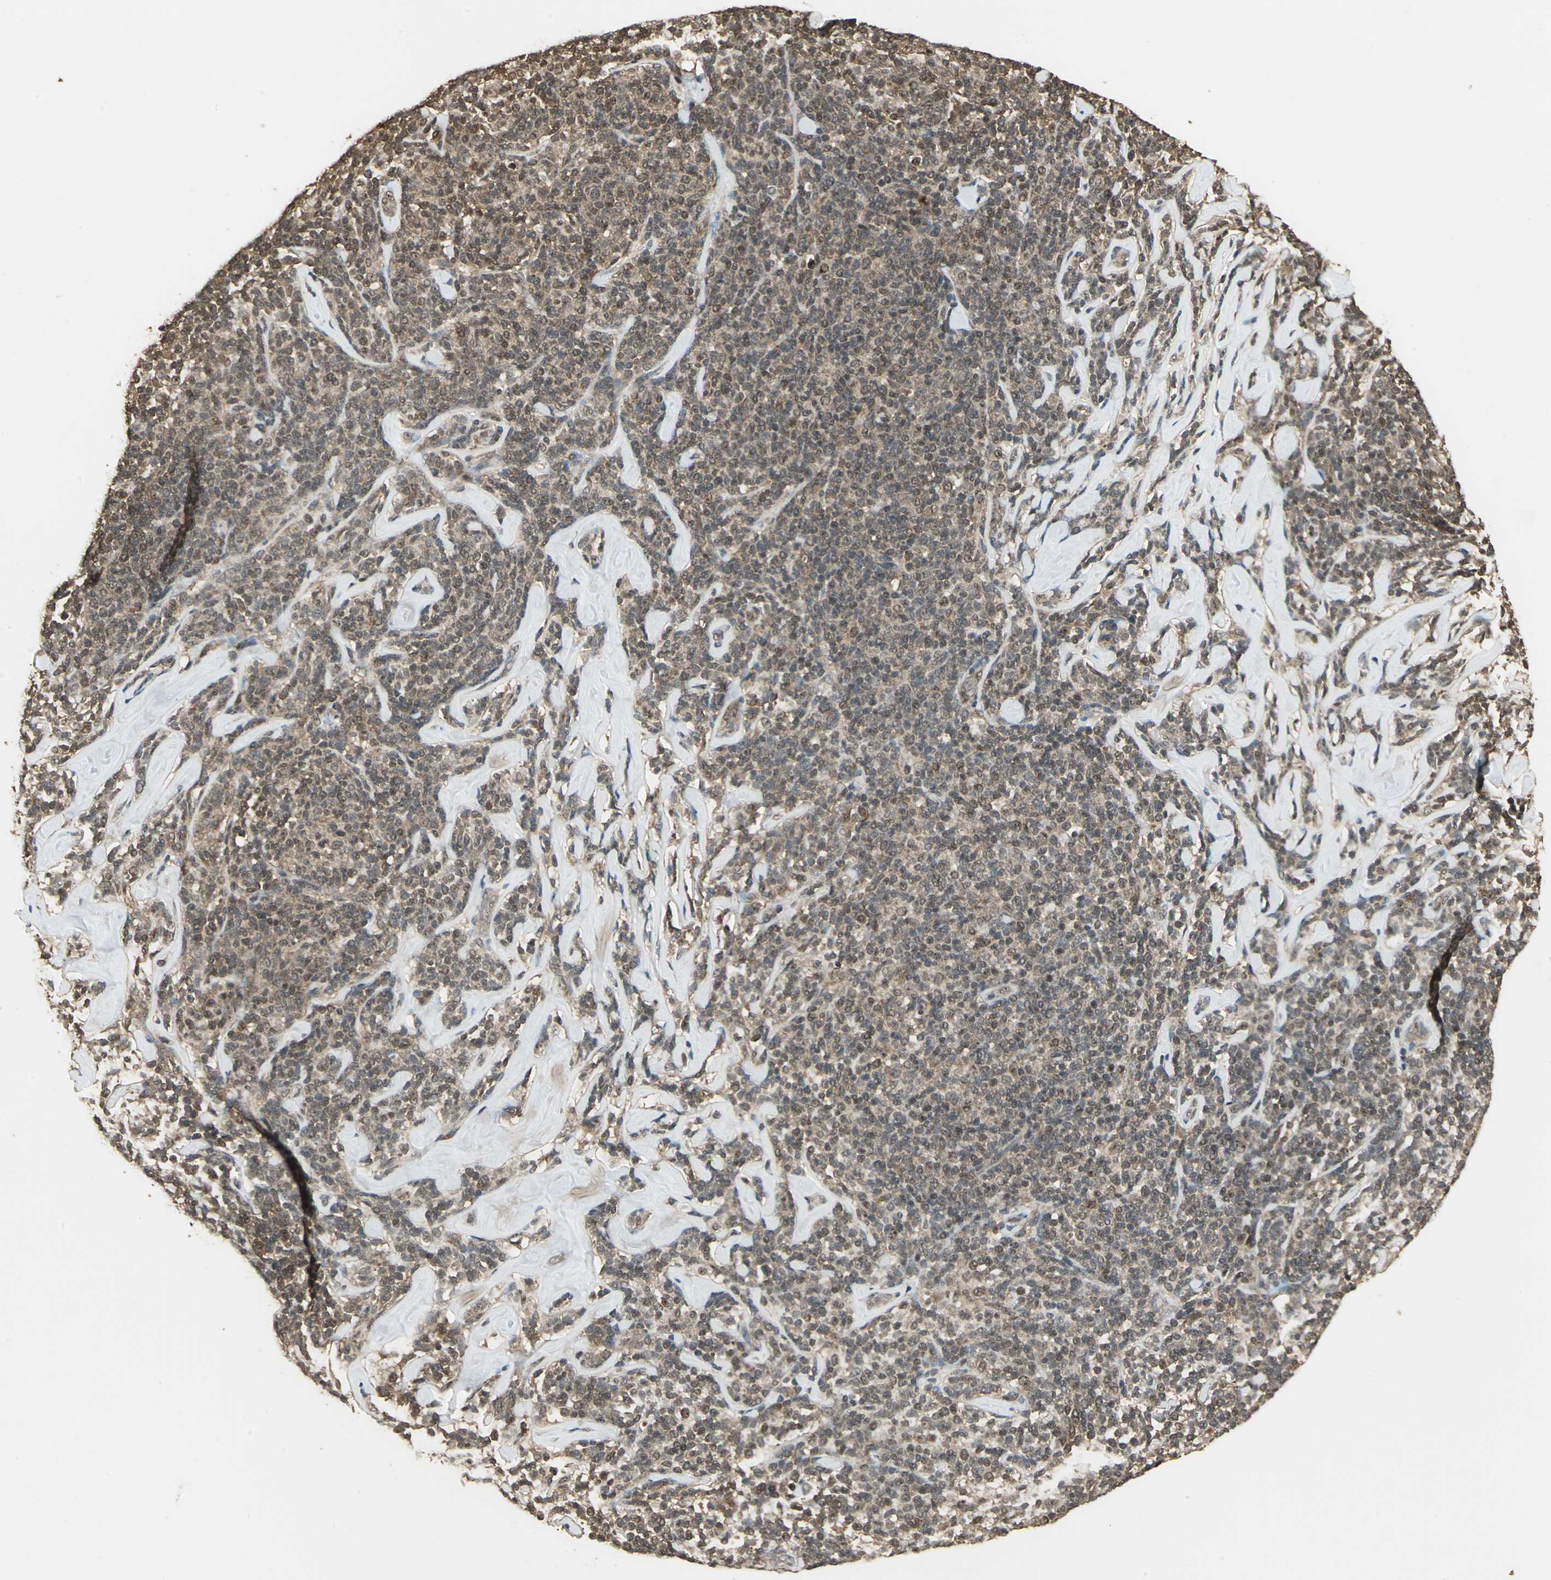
{"staining": {"intensity": "moderate", "quantity": ">75%", "location": "cytoplasmic/membranous"}, "tissue": "lymphoma", "cell_type": "Tumor cells", "image_type": "cancer", "snomed": [{"axis": "morphology", "description": "Malignant lymphoma, non-Hodgkin's type, Low grade"}, {"axis": "topography", "description": "Lymph node"}], "caption": "This is an image of immunohistochemistry staining of lymphoma, which shows moderate positivity in the cytoplasmic/membranous of tumor cells.", "gene": "UCHL5", "patient": {"sex": "female", "age": 56}}